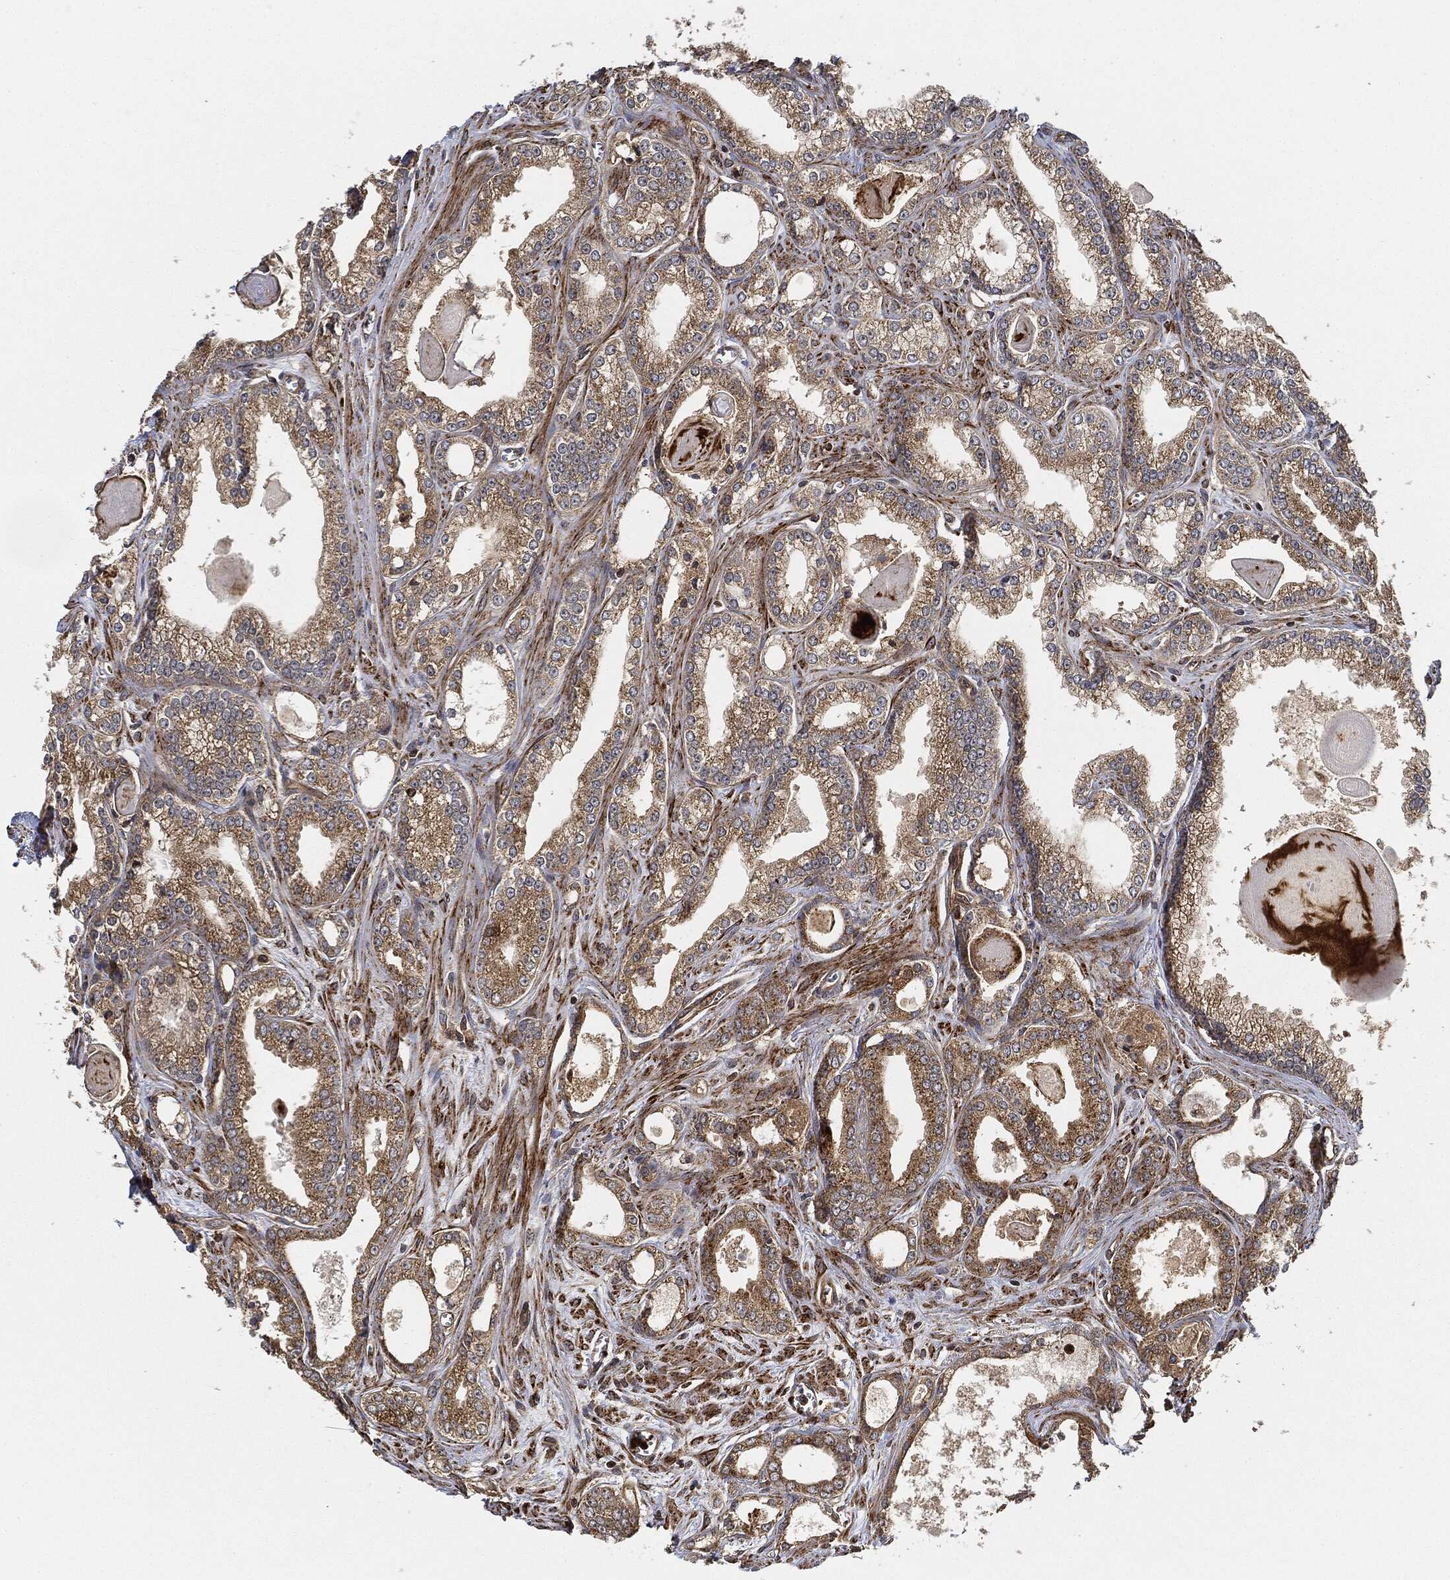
{"staining": {"intensity": "strong", "quantity": "25%-75%", "location": "cytoplasmic/membranous"}, "tissue": "prostate cancer", "cell_type": "Tumor cells", "image_type": "cancer", "snomed": [{"axis": "morphology", "description": "Adenocarcinoma, Medium grade"}, {"axis": "topography", "description": "Prostate"}], "caption": "Immunohistochemical staining of human adenocarcinoma (medium-grade) (prostate) displays strong cytoplasmic/membranous protein positivity in approximately 25%-75% of tumor cells. The protein of interest is stained brown, and the nuclei are stained in blue (DAB IHC with brightfield microscopy, high magnification).", "gene": "MAP3K3", "patient": {"sex": "male", "age": 71}}